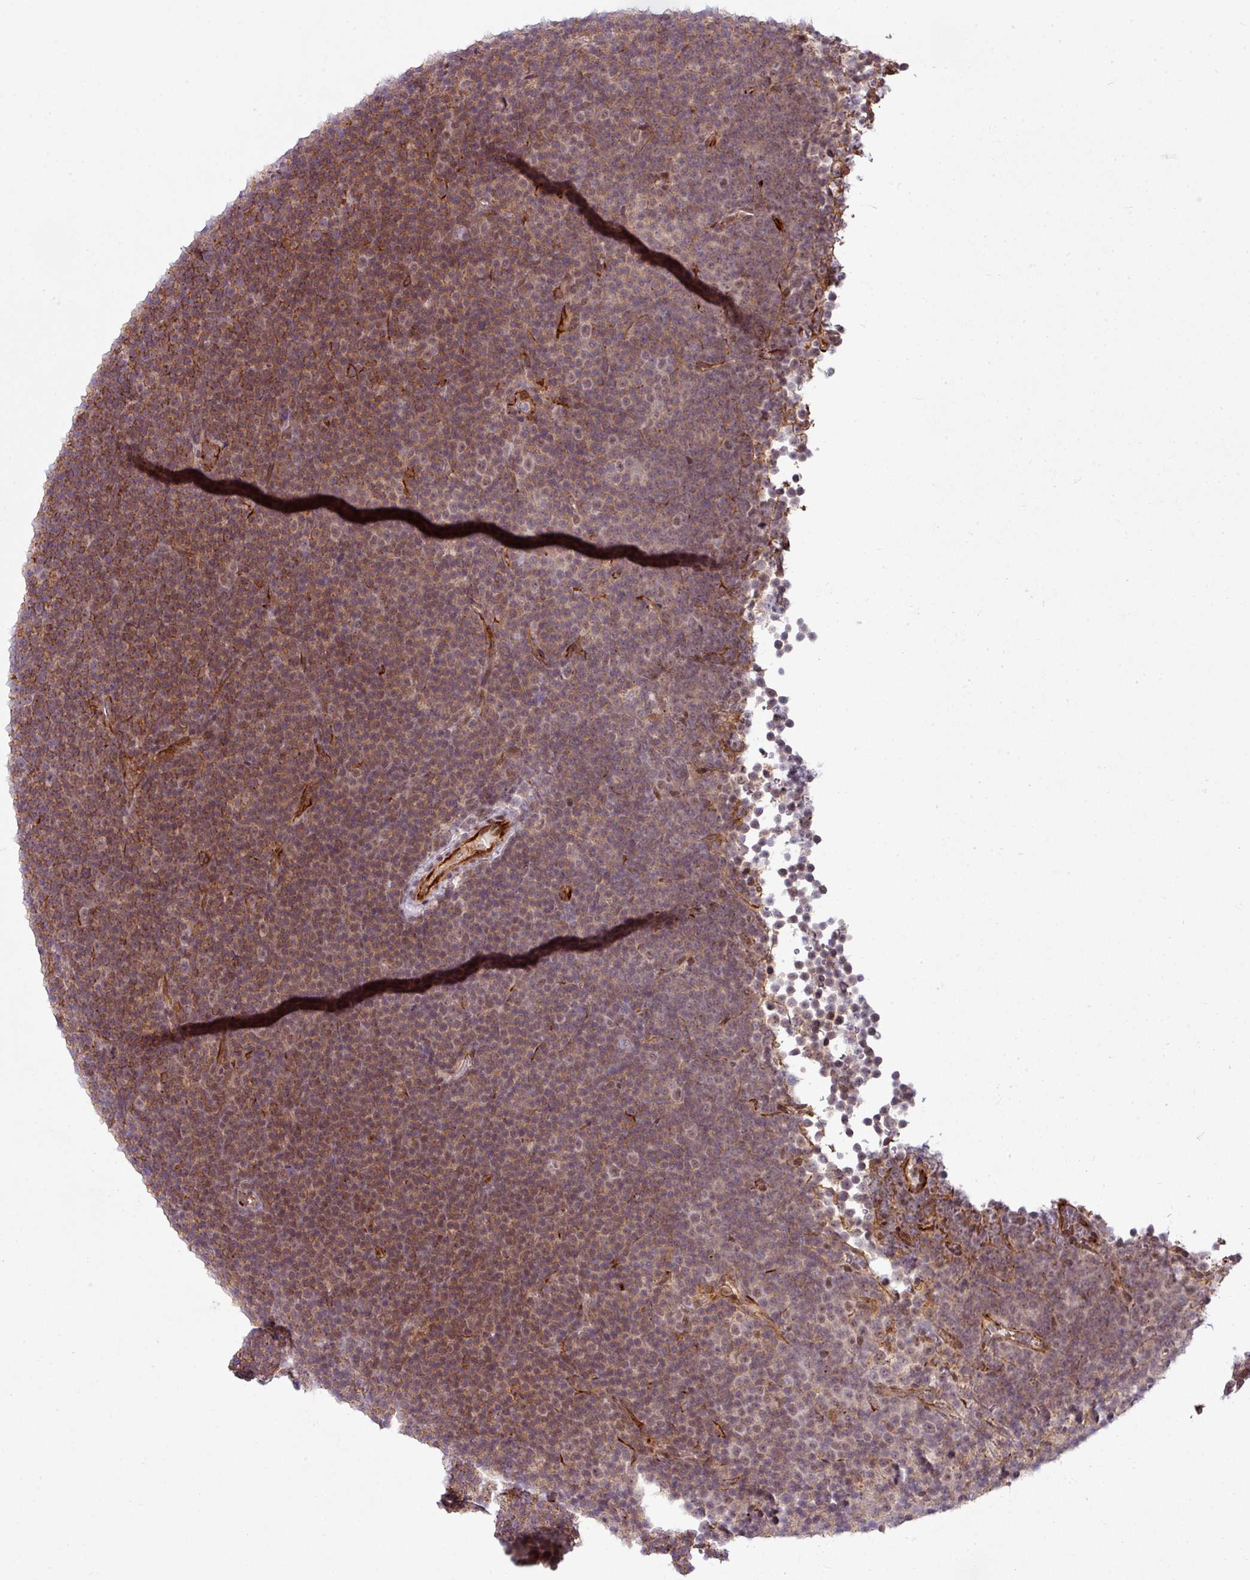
{"staining": {"intensity": "moderate", "quantity": ">75%", "location": "cytoplasmic/membranous"}, "tissue": "lymphoma", "cell_type": "Tumor cells", "image_type": "cancer", "snomed": [{"axis": "morphology", "description": "Malignant lymphoma, non-Hodgkin's type, Low grade"}, {"axis": "topography", "description": "Lymph node"}], "caption": "IHC (DAB) staining of lymphoma displays moderate cytoplasmic/membranous protein positivity in approximately >75% of tumor cells.", "gene": "ZC2HC1C", "patient": {"sex": "female", "age": 67}}